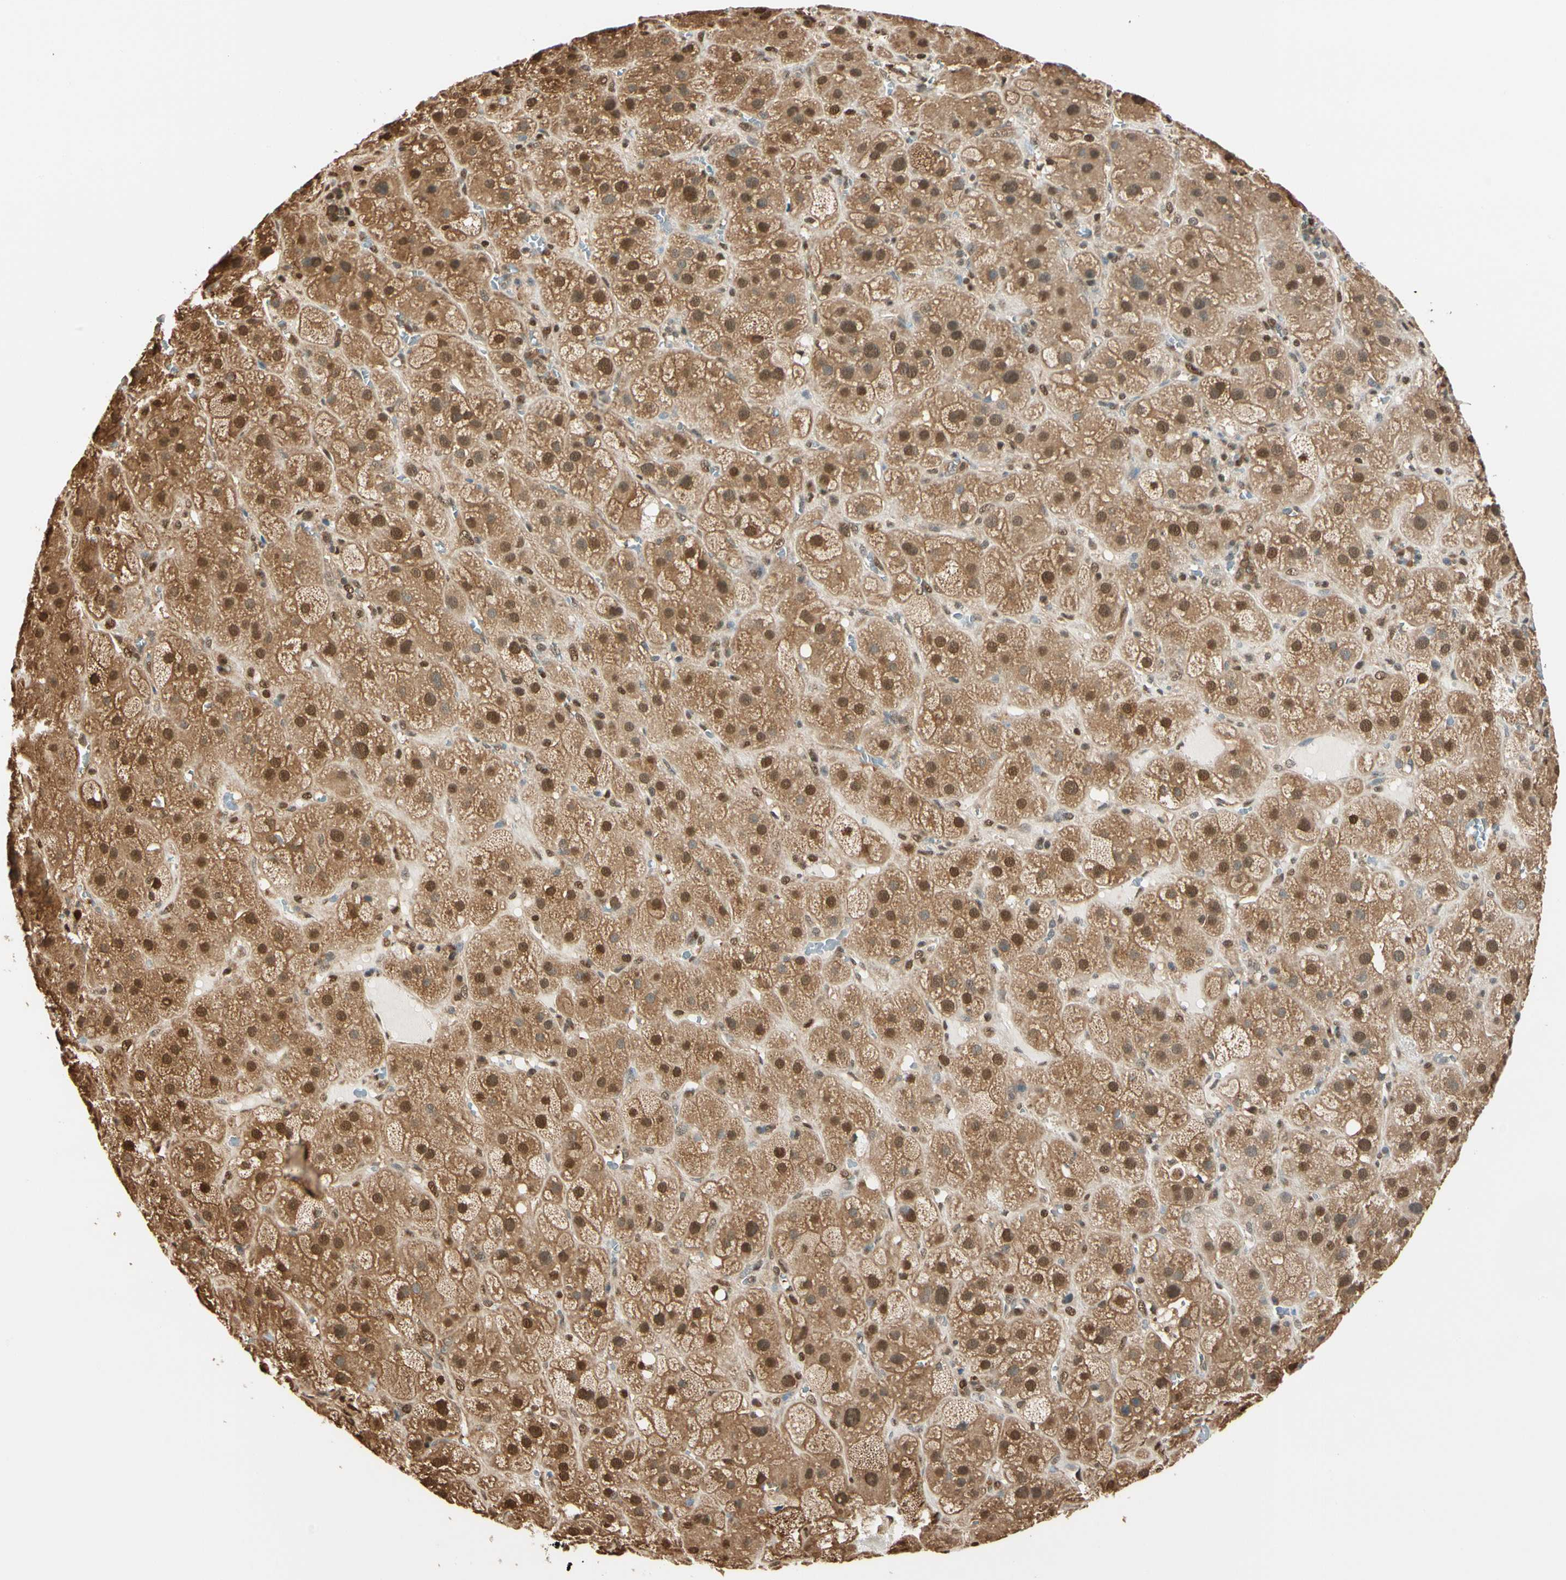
{"staining": {"intensity": "moderate", "quantity": ">75%", "location": "cytoplasmic/membranous,nuclear"}, "tissue": "adrenal gland", "cell_type": "Glandular cells", "image_type": "normal", "snomed": [{"axis": "morphology", "description": "Normal tissue, NOS"}, {"axis": "topography", "description": "Adrenal gland"}], "caption": "Adrenal gland stained with DAB (3,3'-diaminobenzidine) IHC shows medium levels of moderate cytoplasmic/membranous,nuclear expression in approximately >75% of glandular cells. The staining was performed using DAB (3,3'-diaminobenzidine), with brown indicating positive protein expression. Nuclei are stained blue with hematoxylin.", "gene": "PNCK", "patient": {"sex": "female", "age": 47}}